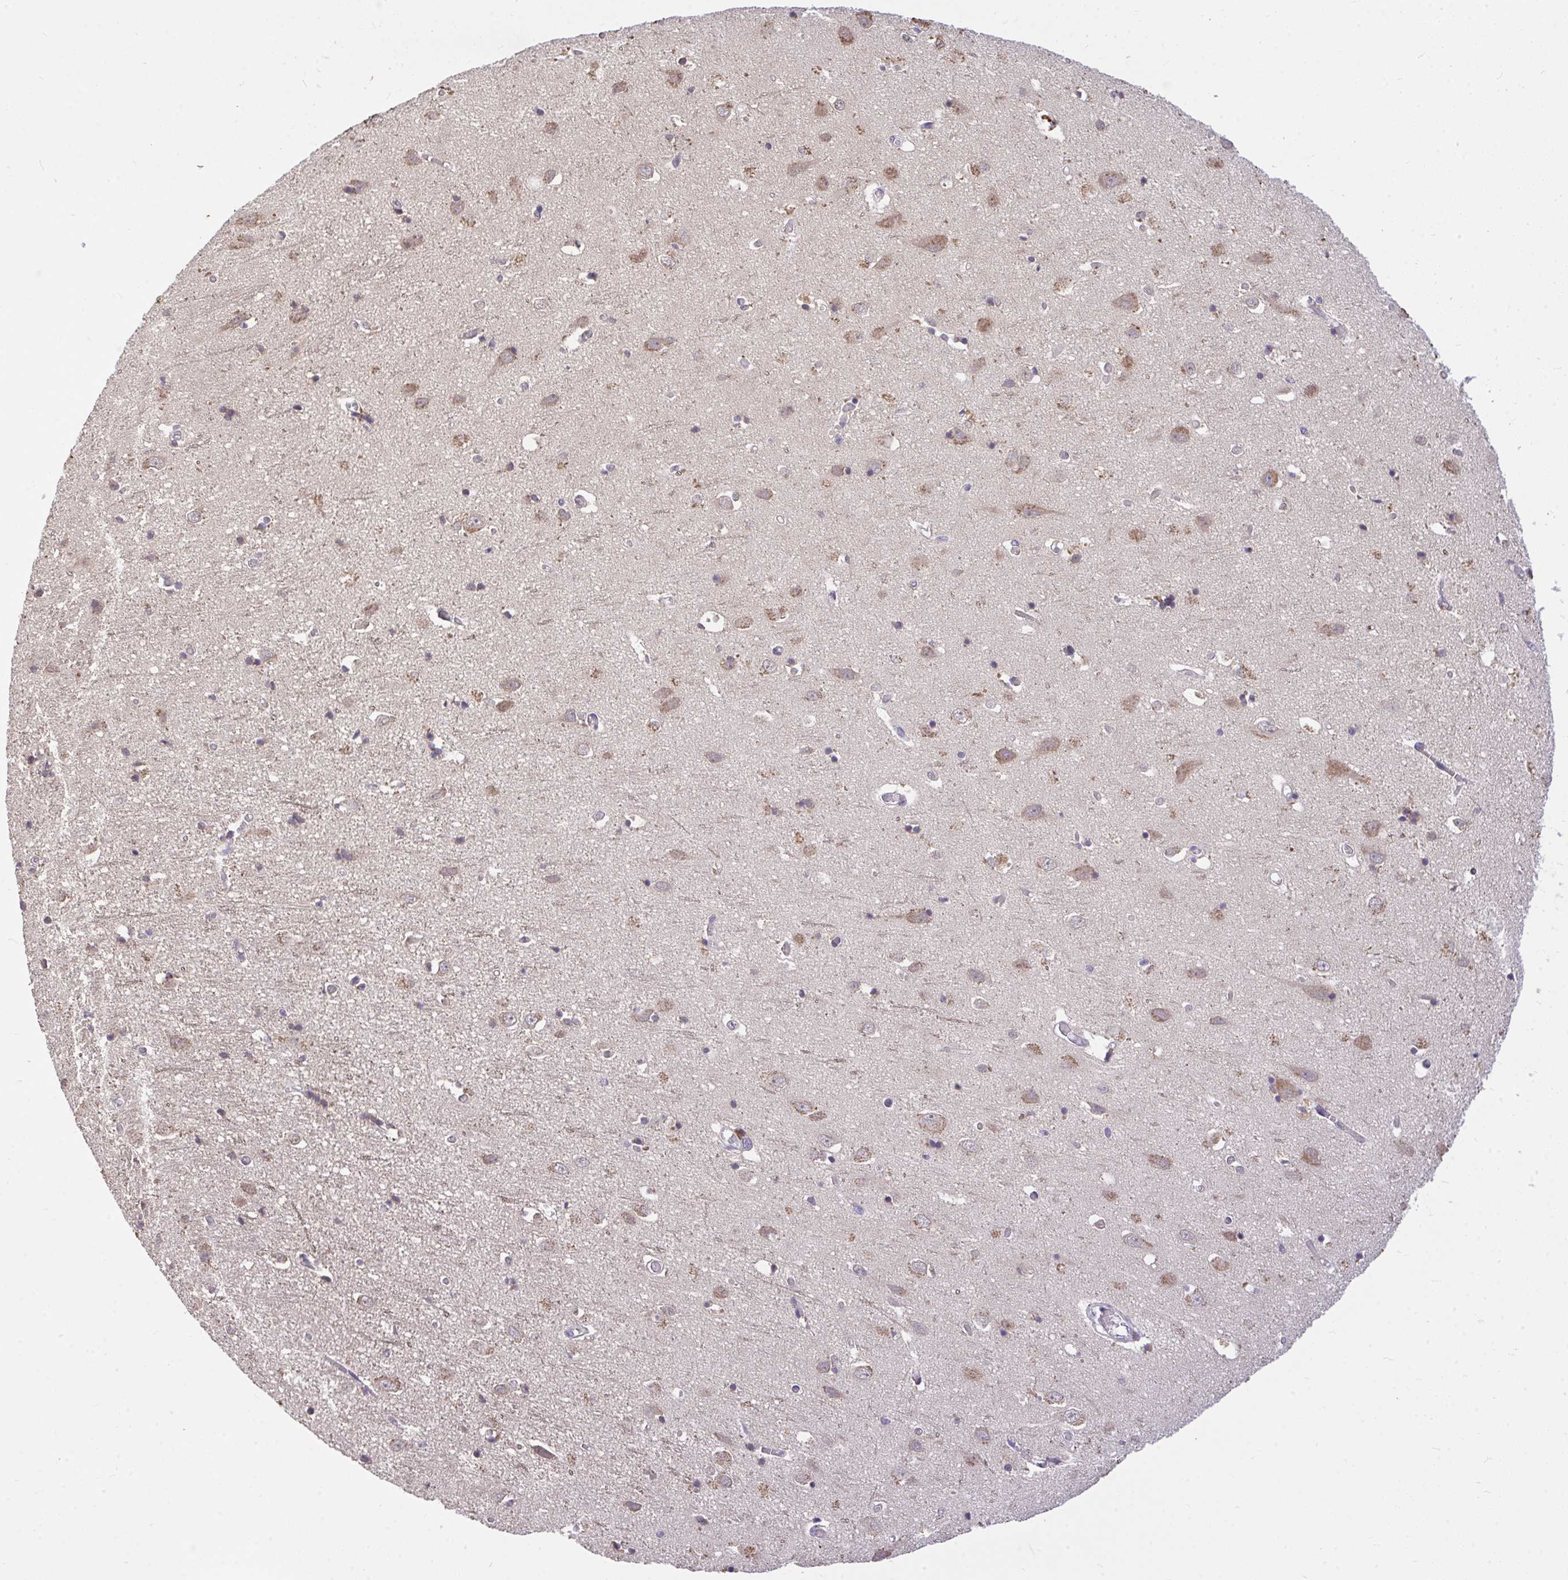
{"staining": {"intensity": "weak", "quantity": "25%-75%", "location": "cytoplasmic/membranous"}, "tissue": "cerebral cortex", "cell_type": "Endothelial cells", "image_type": "normal", "snomed": [{"axis": "morphology", "description": "Normal tissue, NOS"}, {"axis": "topography", "description": "Cerebral cortex"}], "caption": "Immunohistochemical staining of unremarkable human cerebral cortex reveals low levels of weak cytoplasmic/membranous staining in approximately 25%-75% of endothelial cells.", "gene": "MPC2", "patient": {"sex": "male", "age": 70}}